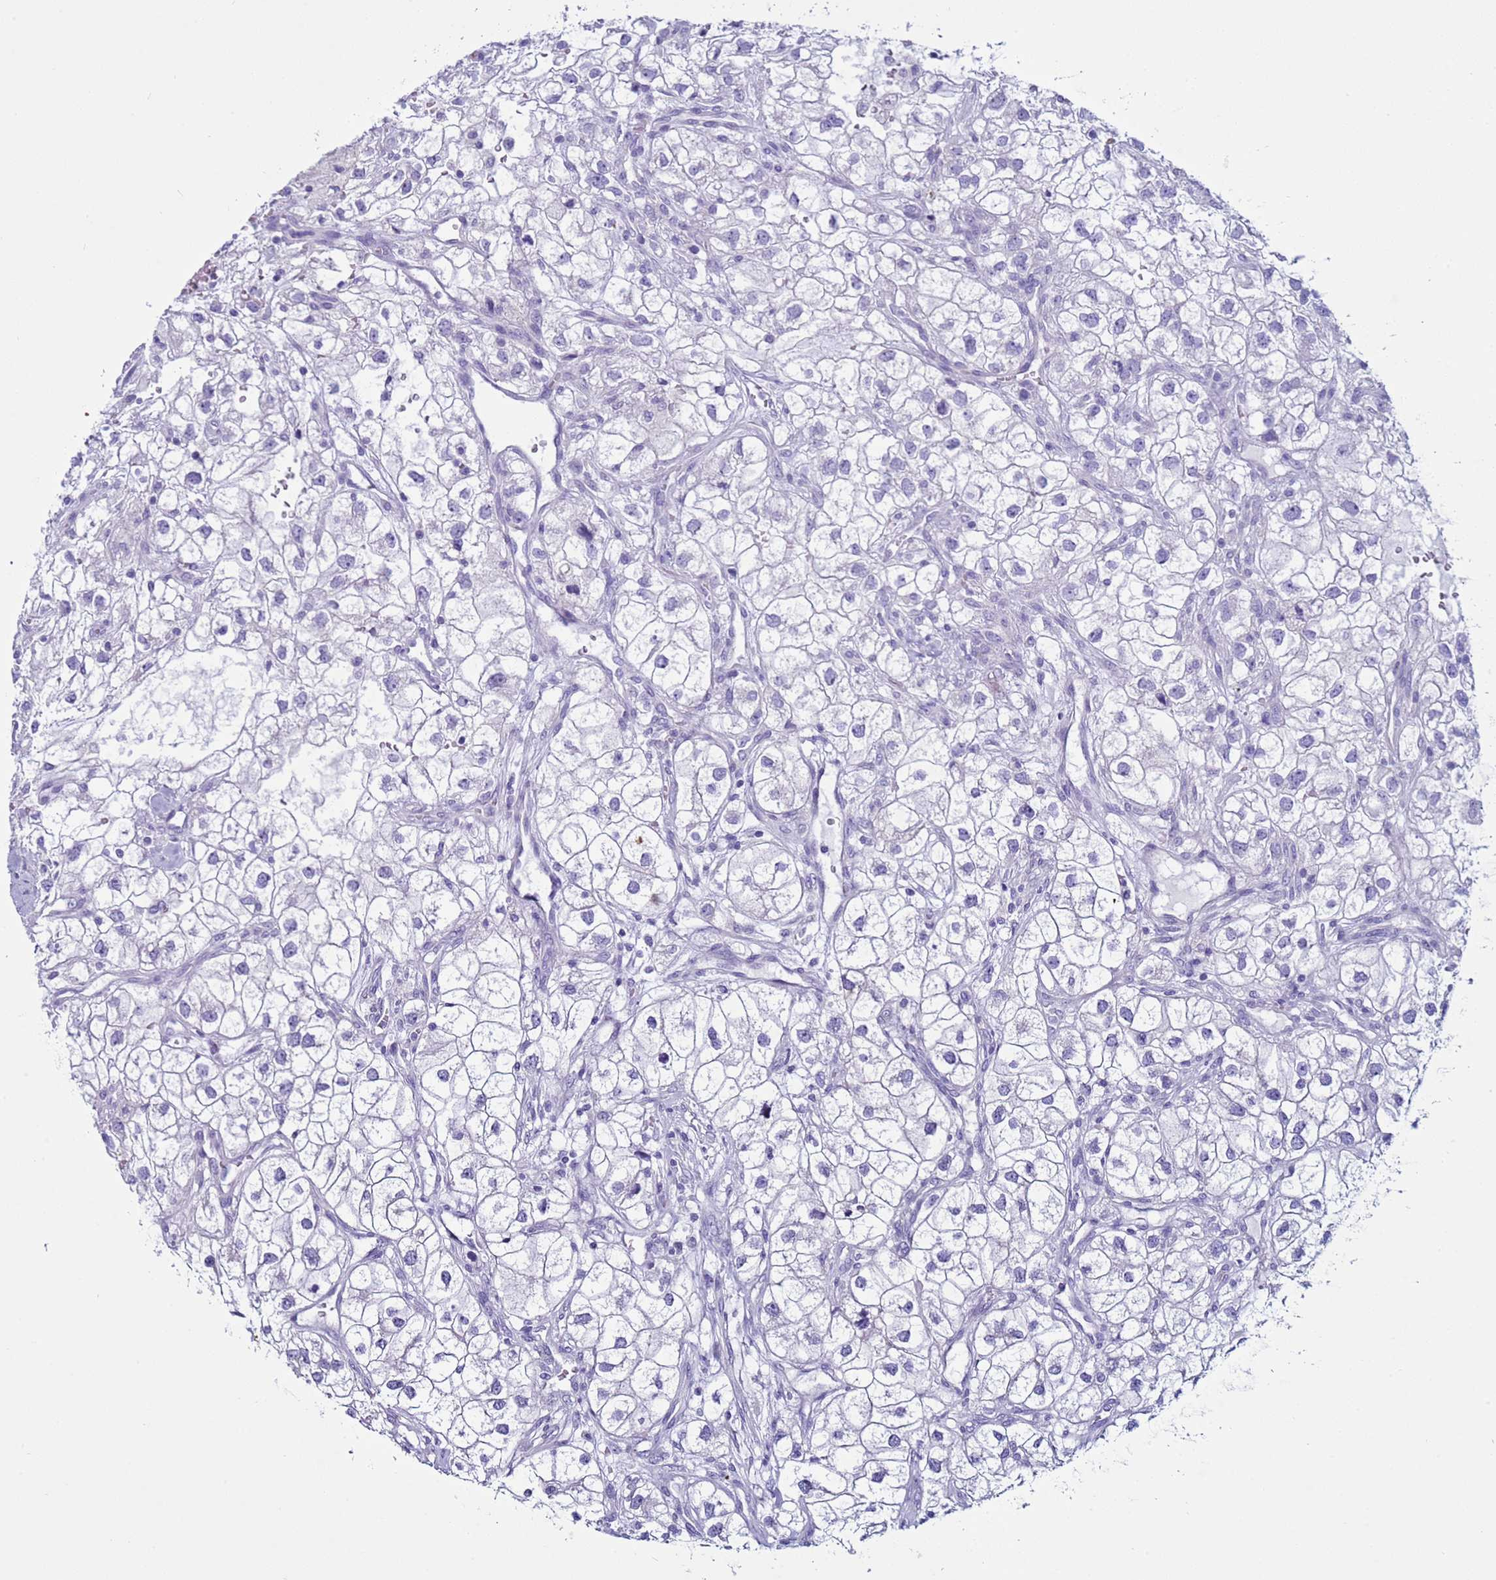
{"staining": {"intensity": "negative", "quantity": "none", "location": "none"}, "tissue": "renal cancer", "cell_type": "Tumor cells", "image_type": "cancer", "snomed": [{"axis": "morphology", "description": "Adenocarcinoma, NOS"}, {"axis": "topography", "description": "Kidney"}], "caption": "This histopathology image is of adenocarcinoma (renal) stained with IHC to label a protein in brown with the nuclei are counter-stained blue. There is no positivity in tumor cells. Nuclei are stained in blue.", "gene": "CST4", "patient": {"sex": "male", "age": 59}}